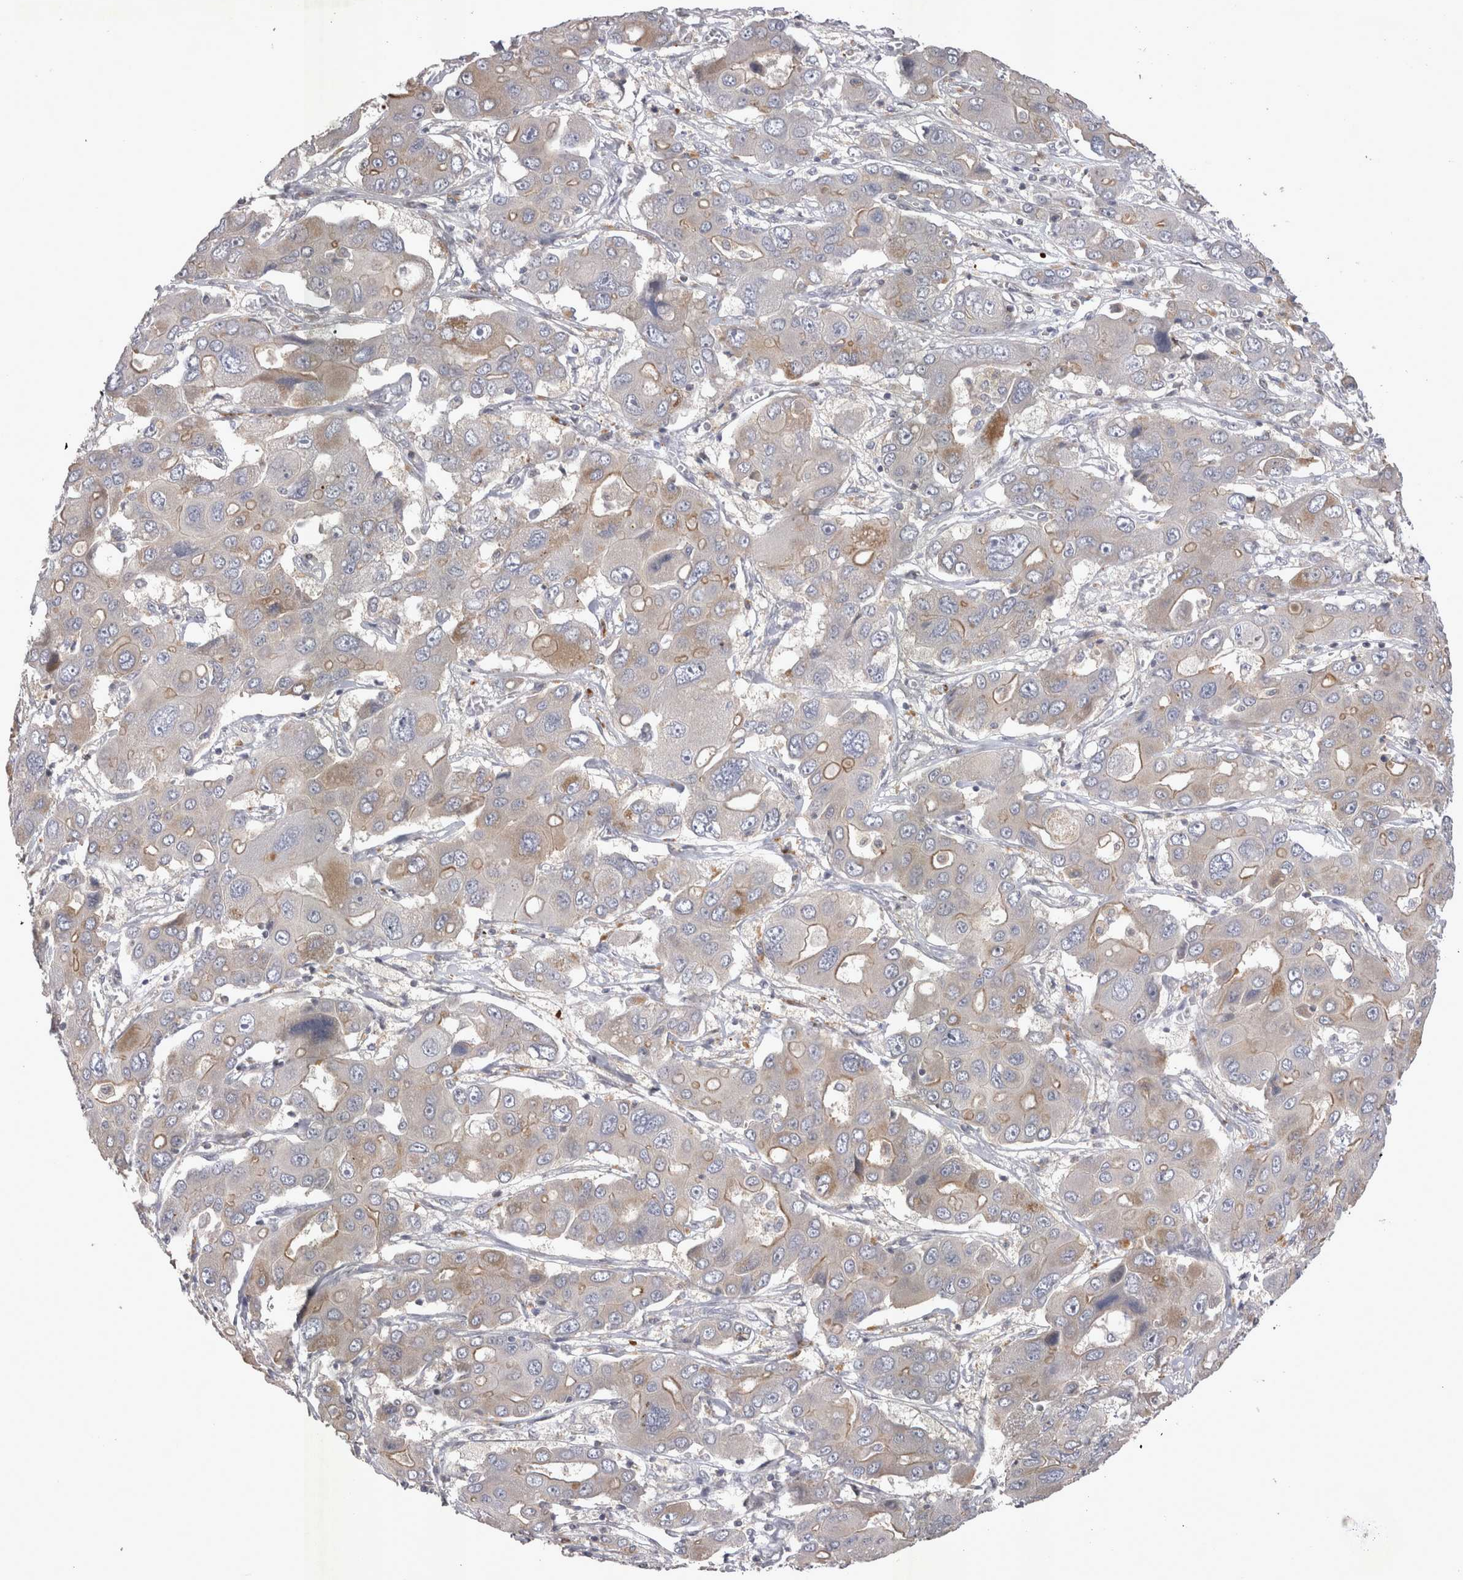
{"staining": {"intensity": "moderate", "quantity": "25%-75%", "location": "cytoplasmic/membranous"}, "tissue": "liver cancer", "cell_type": "Tumor cells", "image_type": "cancer", "snomed": [{"axis": "morphology", "description": "Cholangiocarcinoma"}, {"axis": "topography", "description": "Liver"}], "caption": "Liver cholangiocarcinoma tissue shows moderate cytoplasmic/membranous expression in about 25%-75% of tumor cells", "gene": "CTBS", "patient": {"sex": "male", "age": 67}}